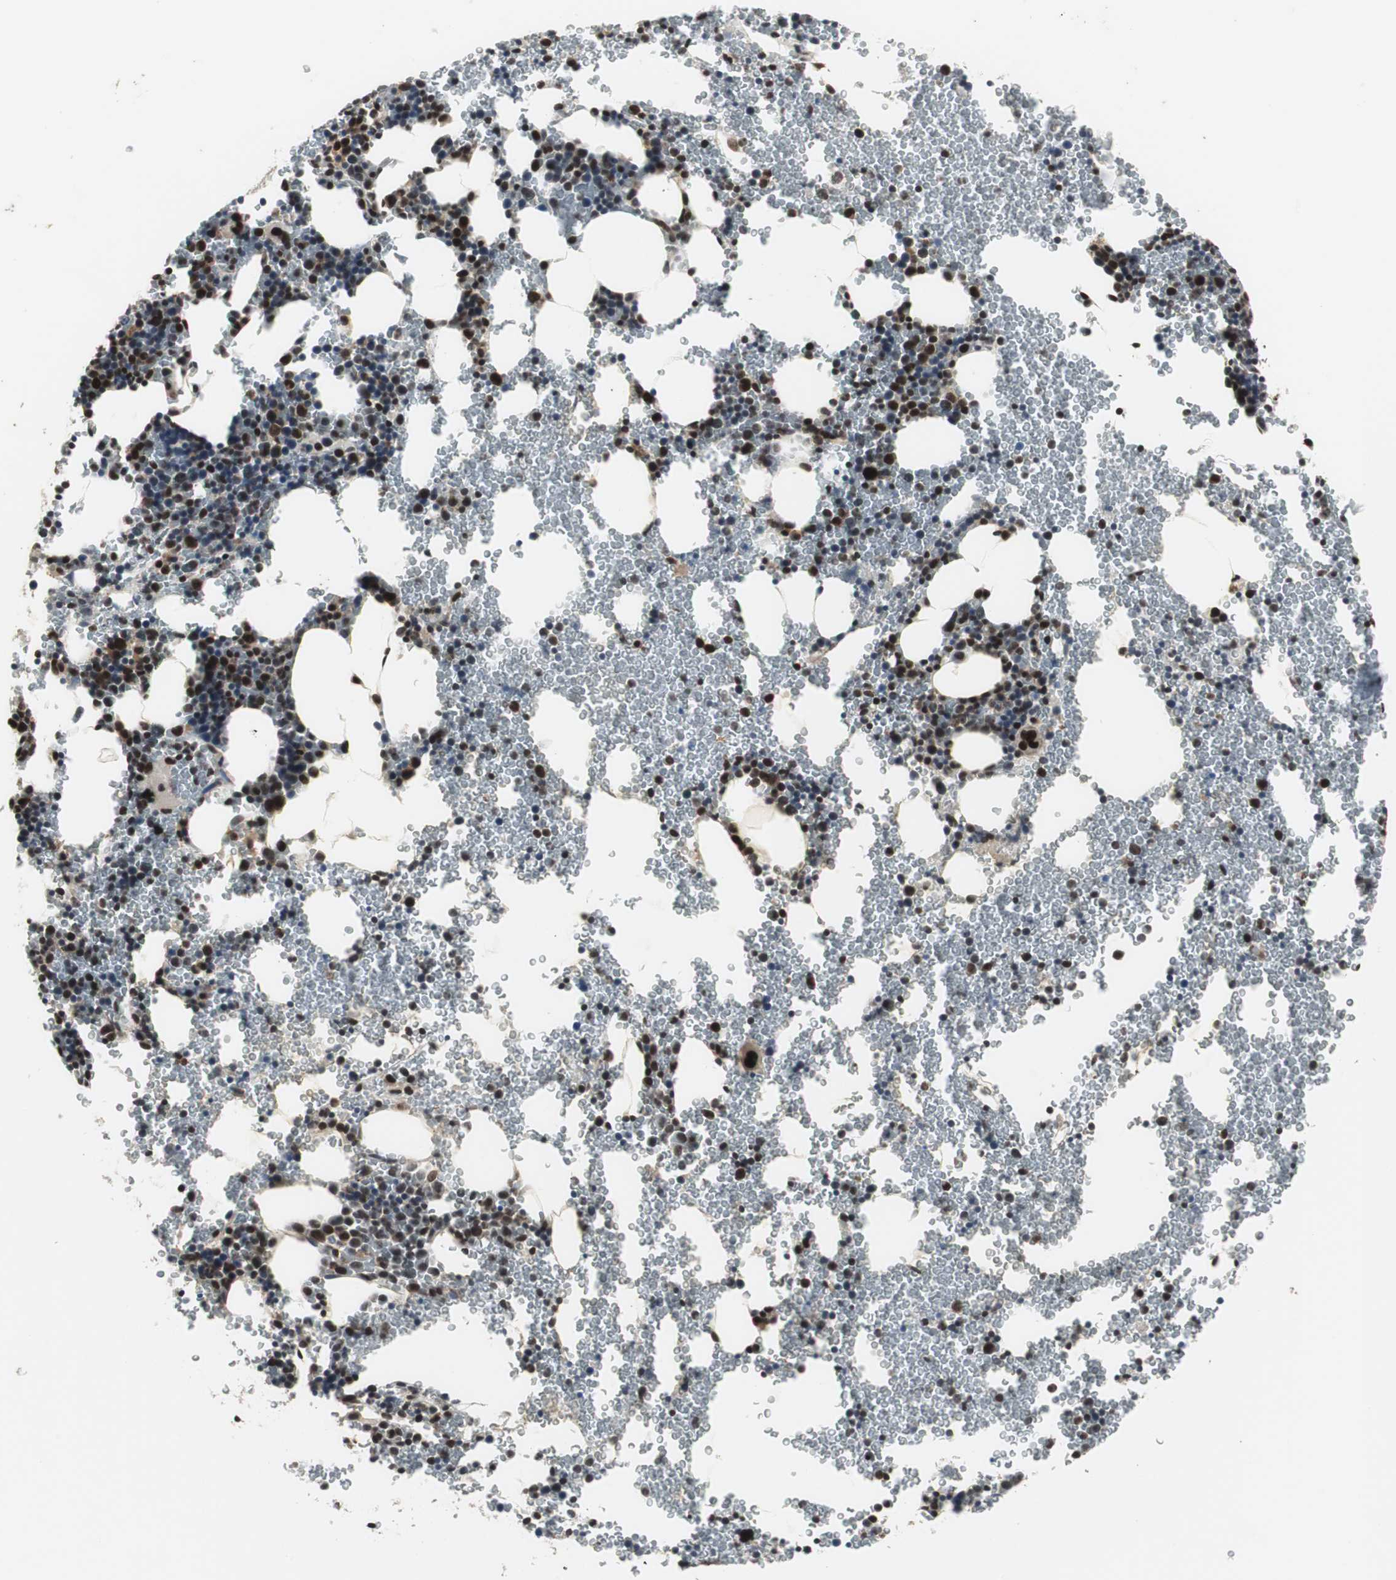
{"staining": {"intensity": "strong", "quantity": ">75%", "location": "nuclear"}, "tissue": "bone marrow", "cell_type": "Hematopoietic cells", "image_type": "normal", "snomed": [{"axis": "morphology", "description": "Normal tissue, NOS"}, {"axis": "morphology", "description": "Inflammation, NOS"}, {"axis": "topography", "description": "Bone marrow"}], "caption": "Hematopoietic cells reveal high levels of strong nuclear positivity in about >75% of cells in unremarkable bone marrow. The protein is shown in brown color, while the nuclei are stained blue.", "gene": "CDK9", "patient": {"sex": "male", "age": 22}}